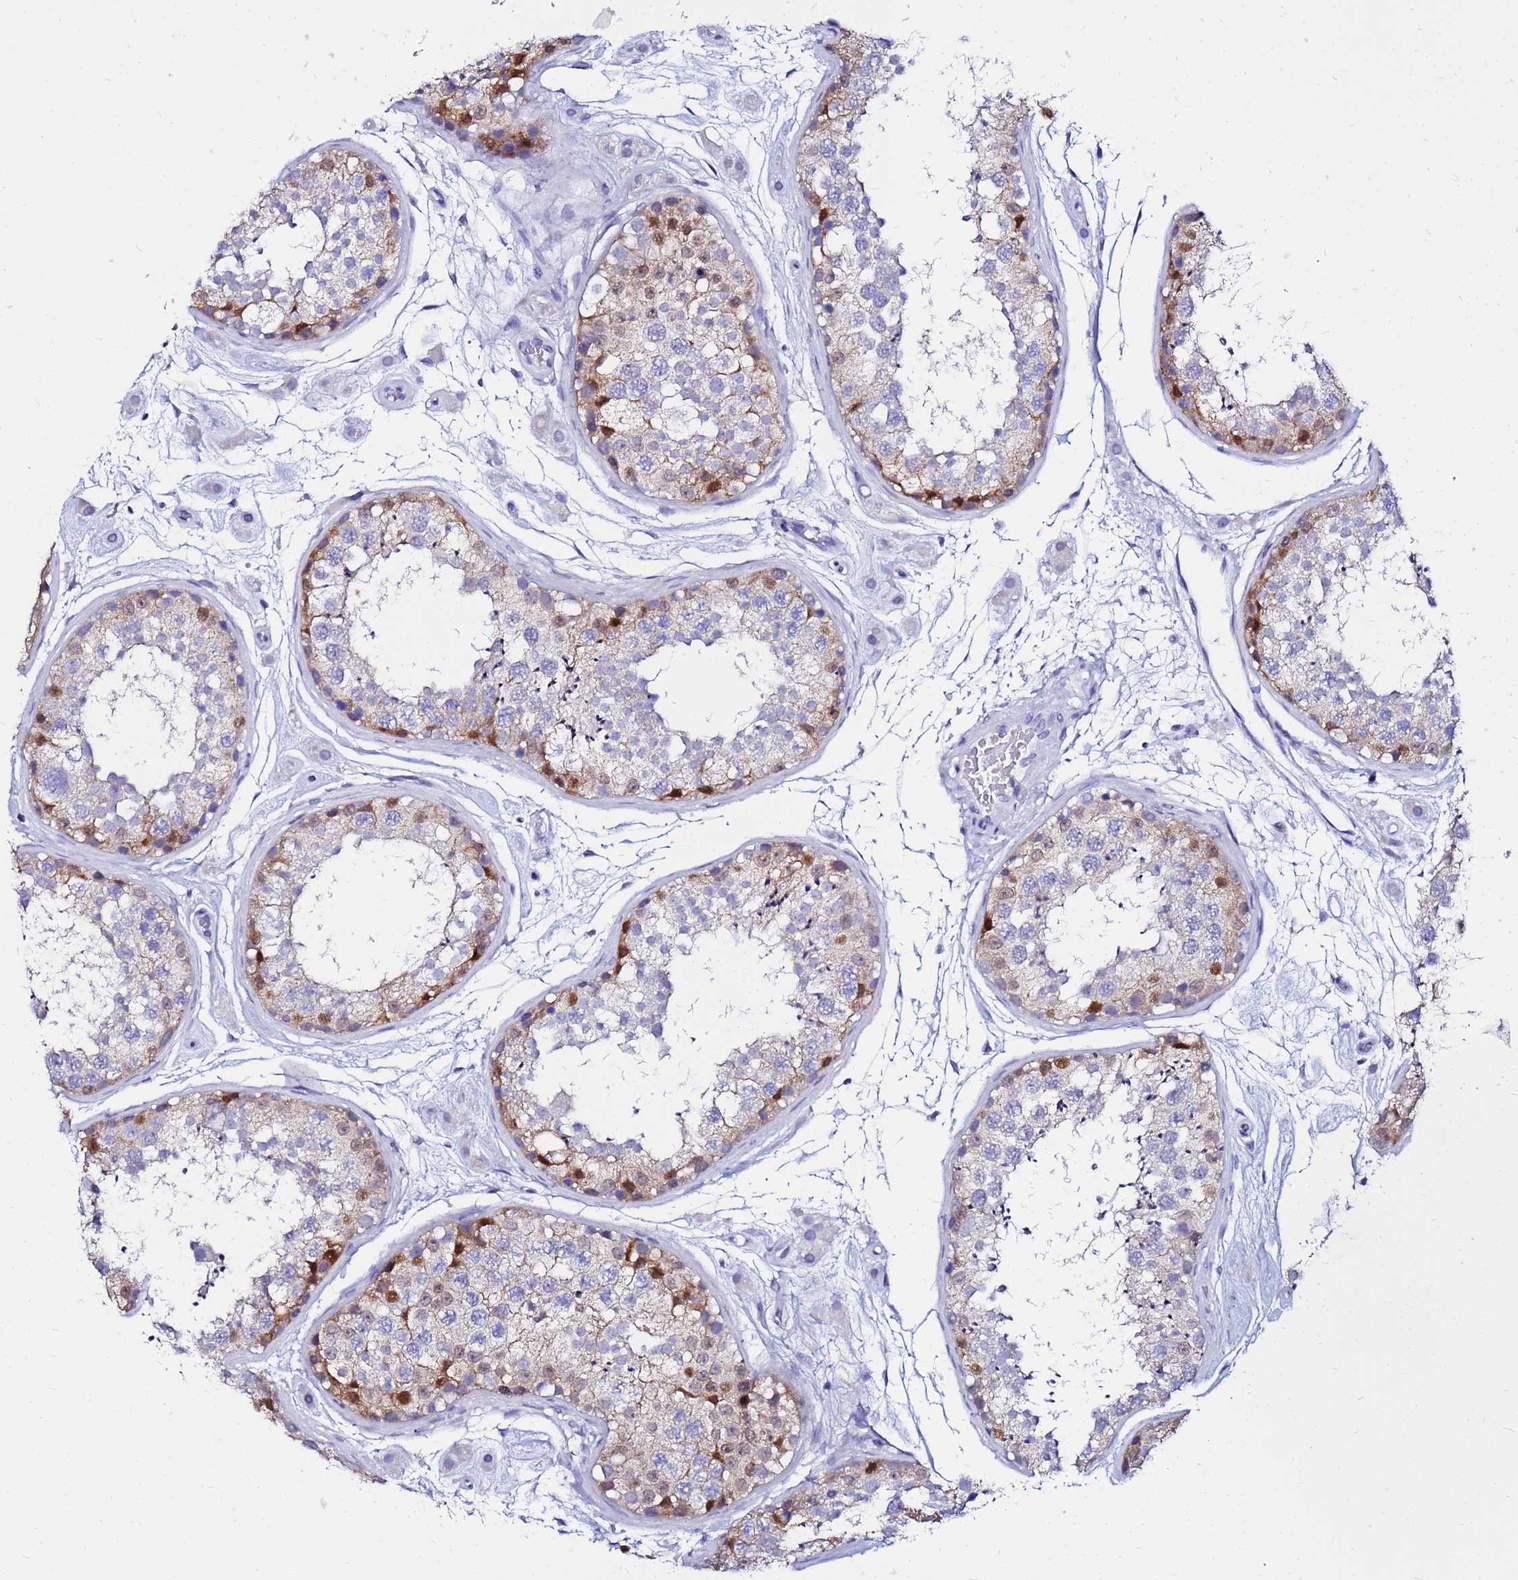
{"staining": {"intensity": "strong", "quantity": "<25%", "location": "cytoplasmic/membranous,nuclear"}, "tissue": "testis", "cell_type": "Cells in seminiferous ducts", "image_type": "normal", "snomed": [{"axis": "morphology", "description": "Normal tissue, NOS"}, {"axis": "topography", "description": "Testis"}], "caption": "Immunohistochemical staining of benign testis shows <25% levels of strong cytoplasmic/membranous,nuclear protein positivity in about <25% of cells in seminiferous ducts. The staining is performed using DAB brown chromogen to label protein expression. The nuclei are counter-stained blue using hematoxylin.", "gene": "PPP1R14C", "patient": {"sex": "male", "age": 25}}